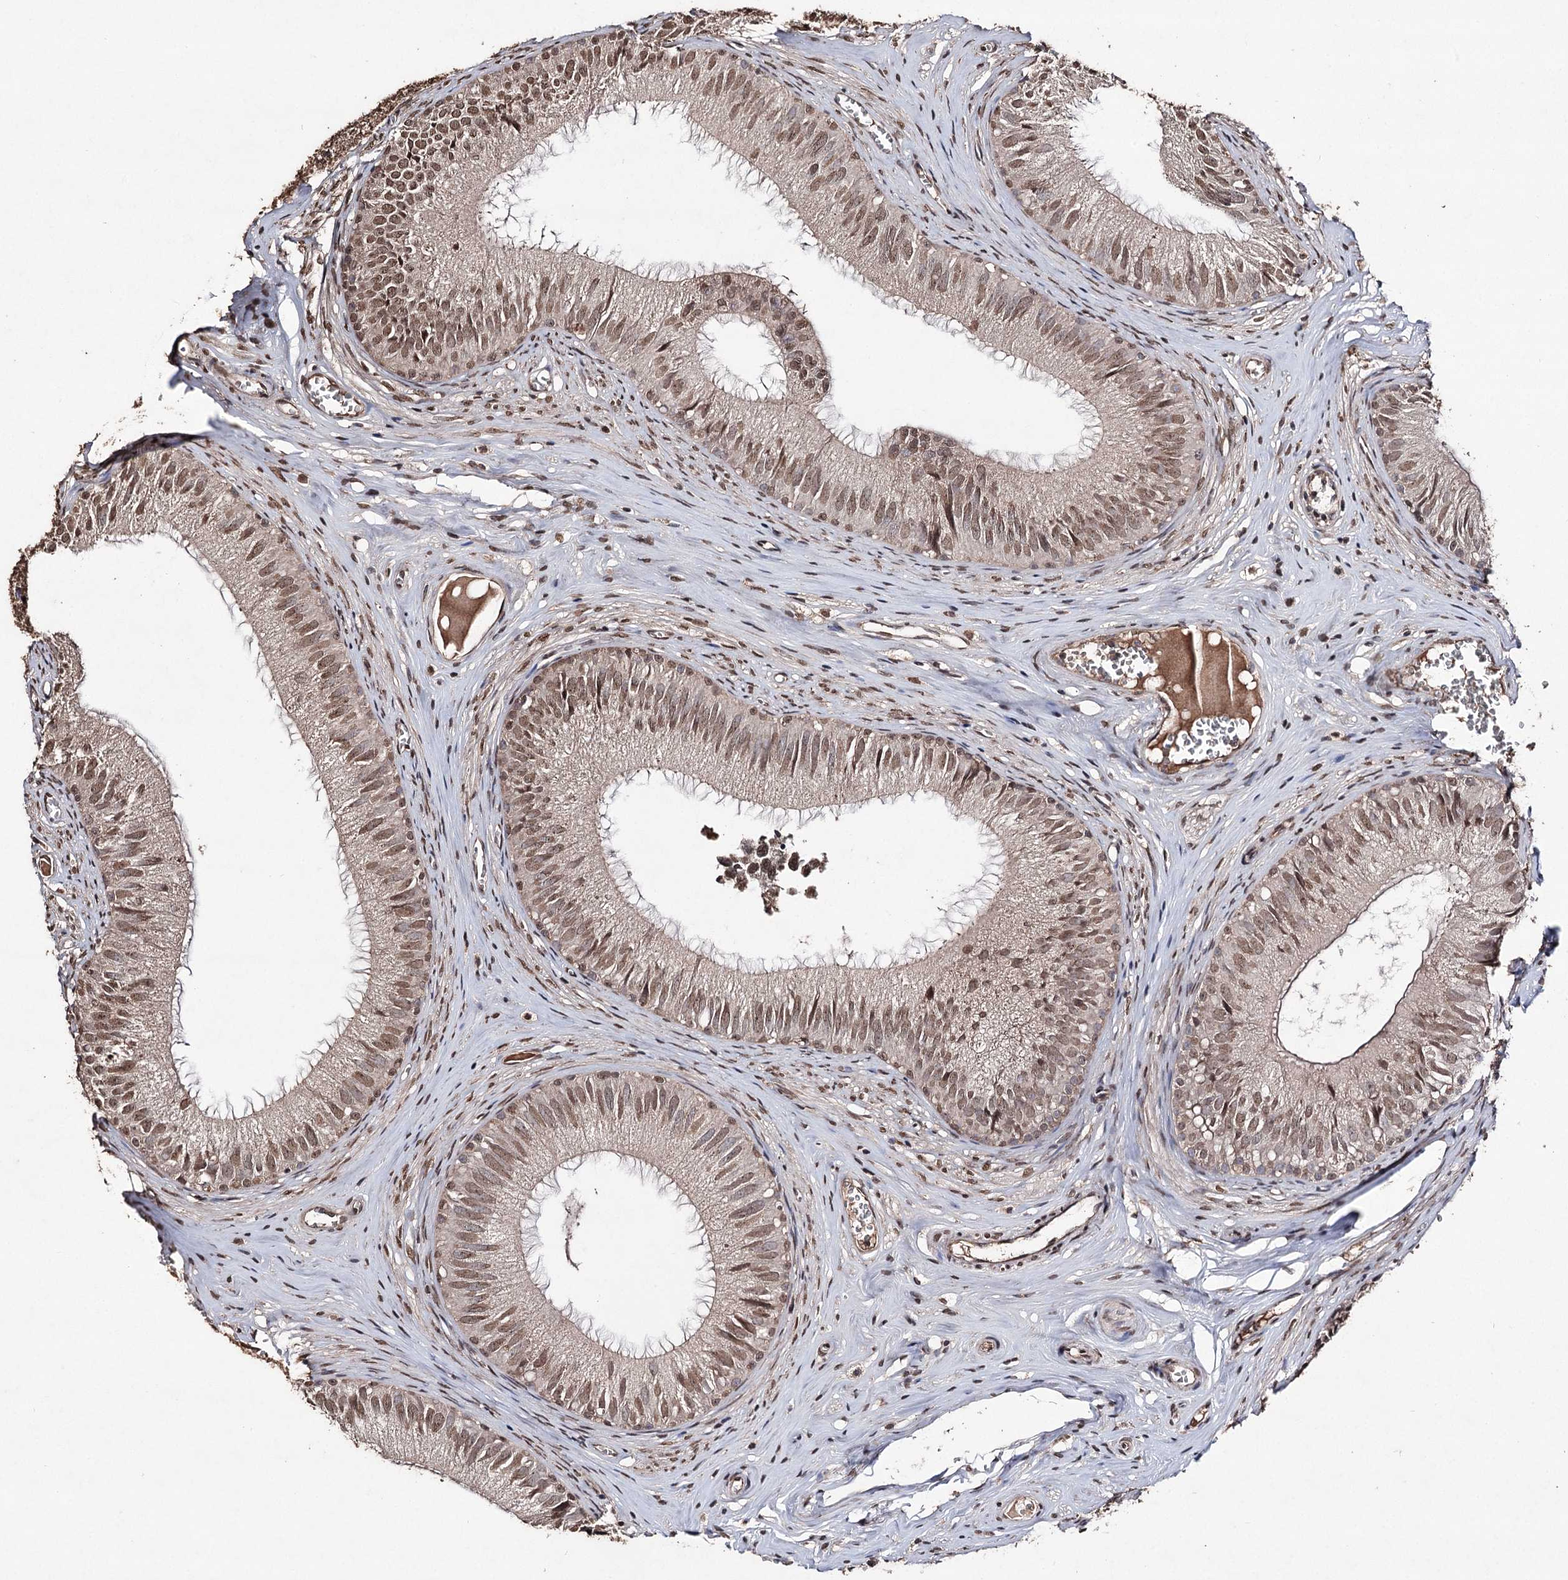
{"staining": {"intensity": "moderate", "quantity": ">75%", "location": "nuclear"}, "tissue": "epididymis", "cell_type": "Glandular cells", "image_type": "normal", "snomed": [{"axis": "morphology", "description": "Normal tissue, NOS"}, {"axis": "topography", "description": "Epididymis"}], "caption": "An immunohistochemistry (IHC) photomicrograph of unremarkable tissue is shown. Protein staining in brown highlights moderate nuclear positivity in epididymis within glandular cells.", "gene": "ATG14", "patient": {"sex": "male", "age": 36}}